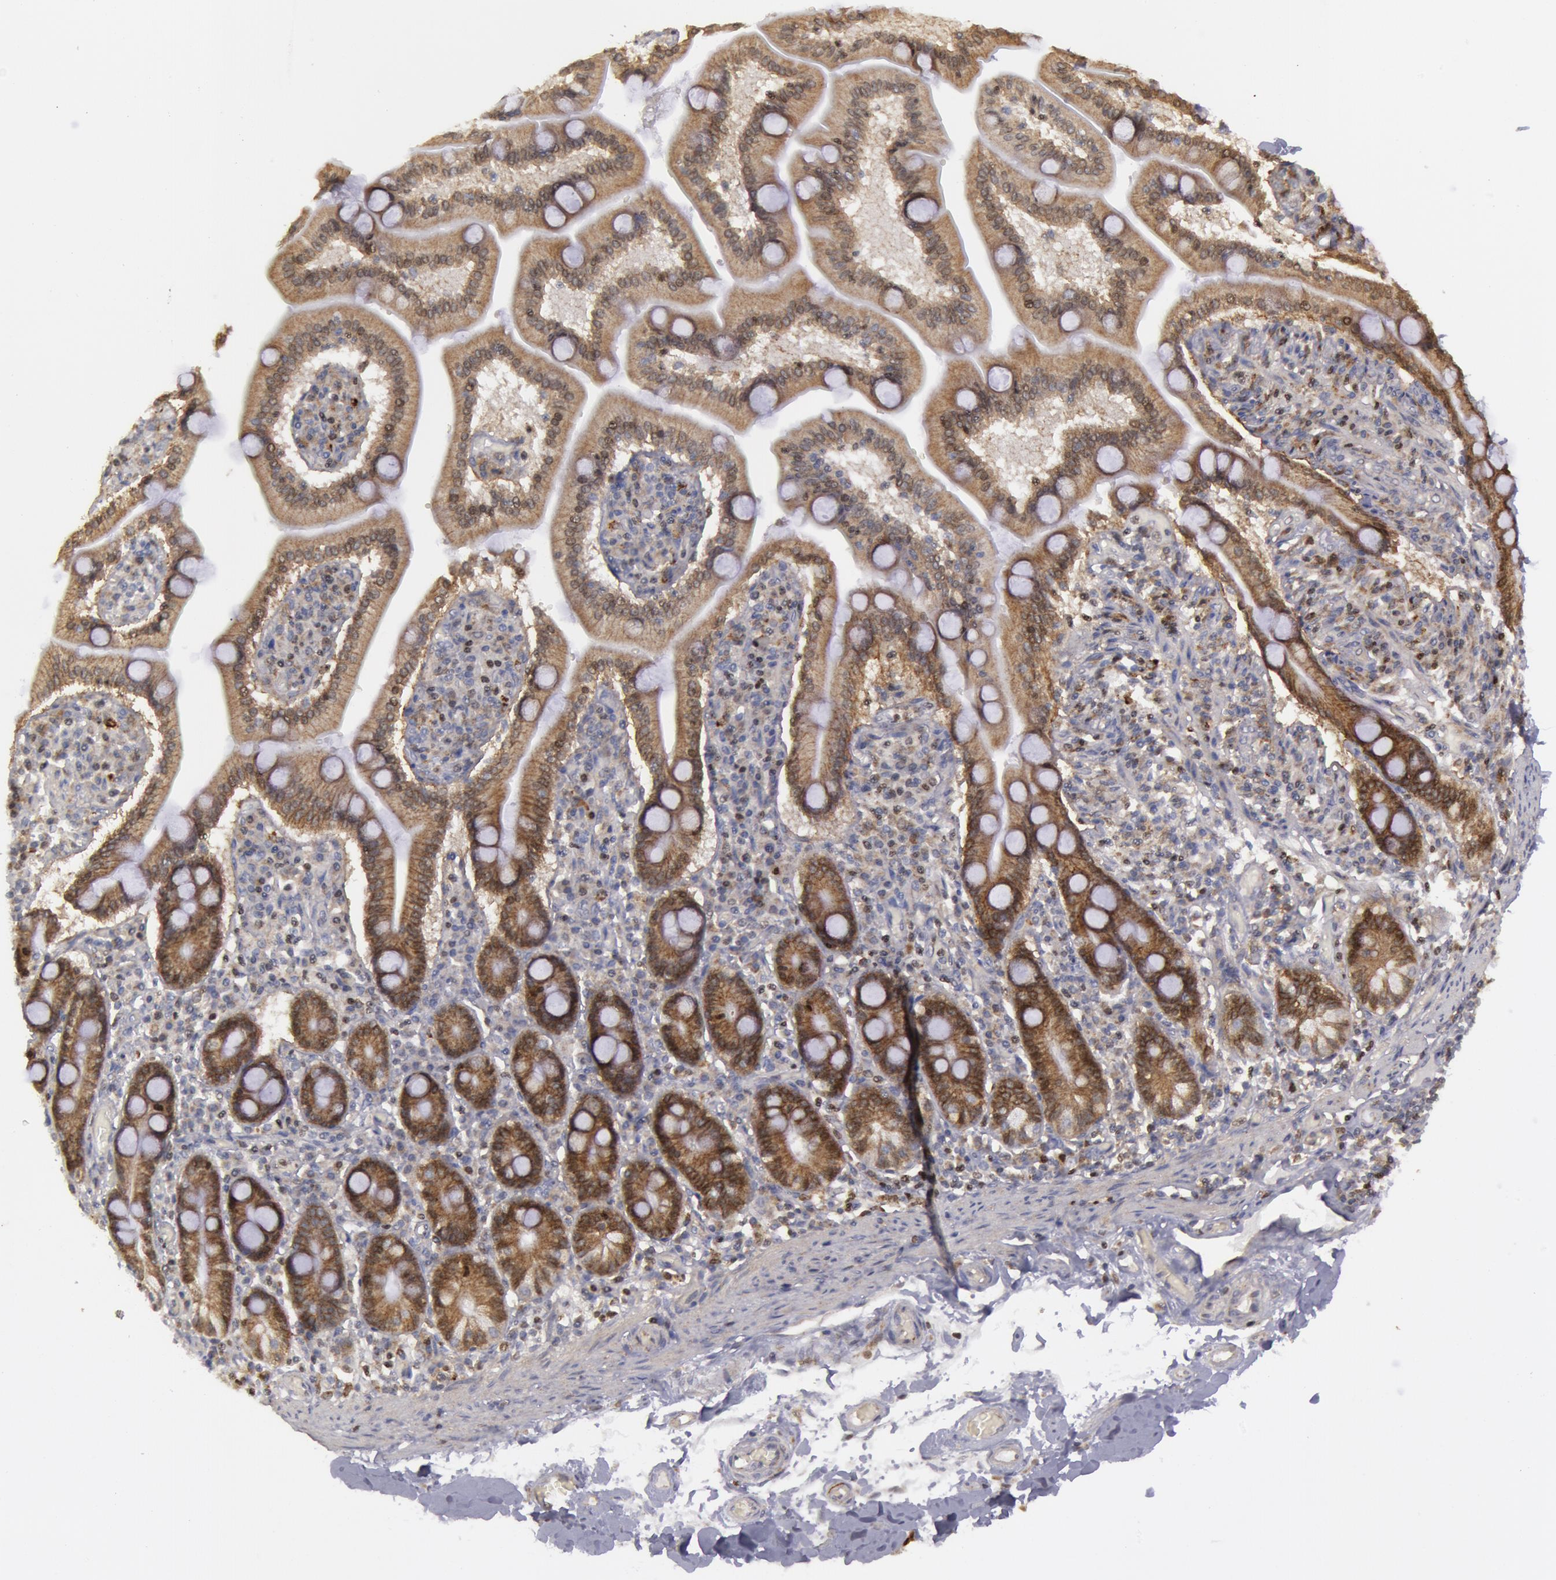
{"staining": {"intensity": "negative", "quantity": "none", "location": "none"}, "tissue": "adipose tissue", "cell_type": "Adipocytes", "image_type": "normal", "snomed": [{"axis": "morphology", "description": "Normal tissue, NOS"}, {"axis": "topography", "description": "Duodenum"}], "caption": "Immunohistochemical staining of benign human adipose tissue shows no significant expression in adipocytes.", "gene": "ERBB2", "patient": {"sex": "male", "age": 63}}